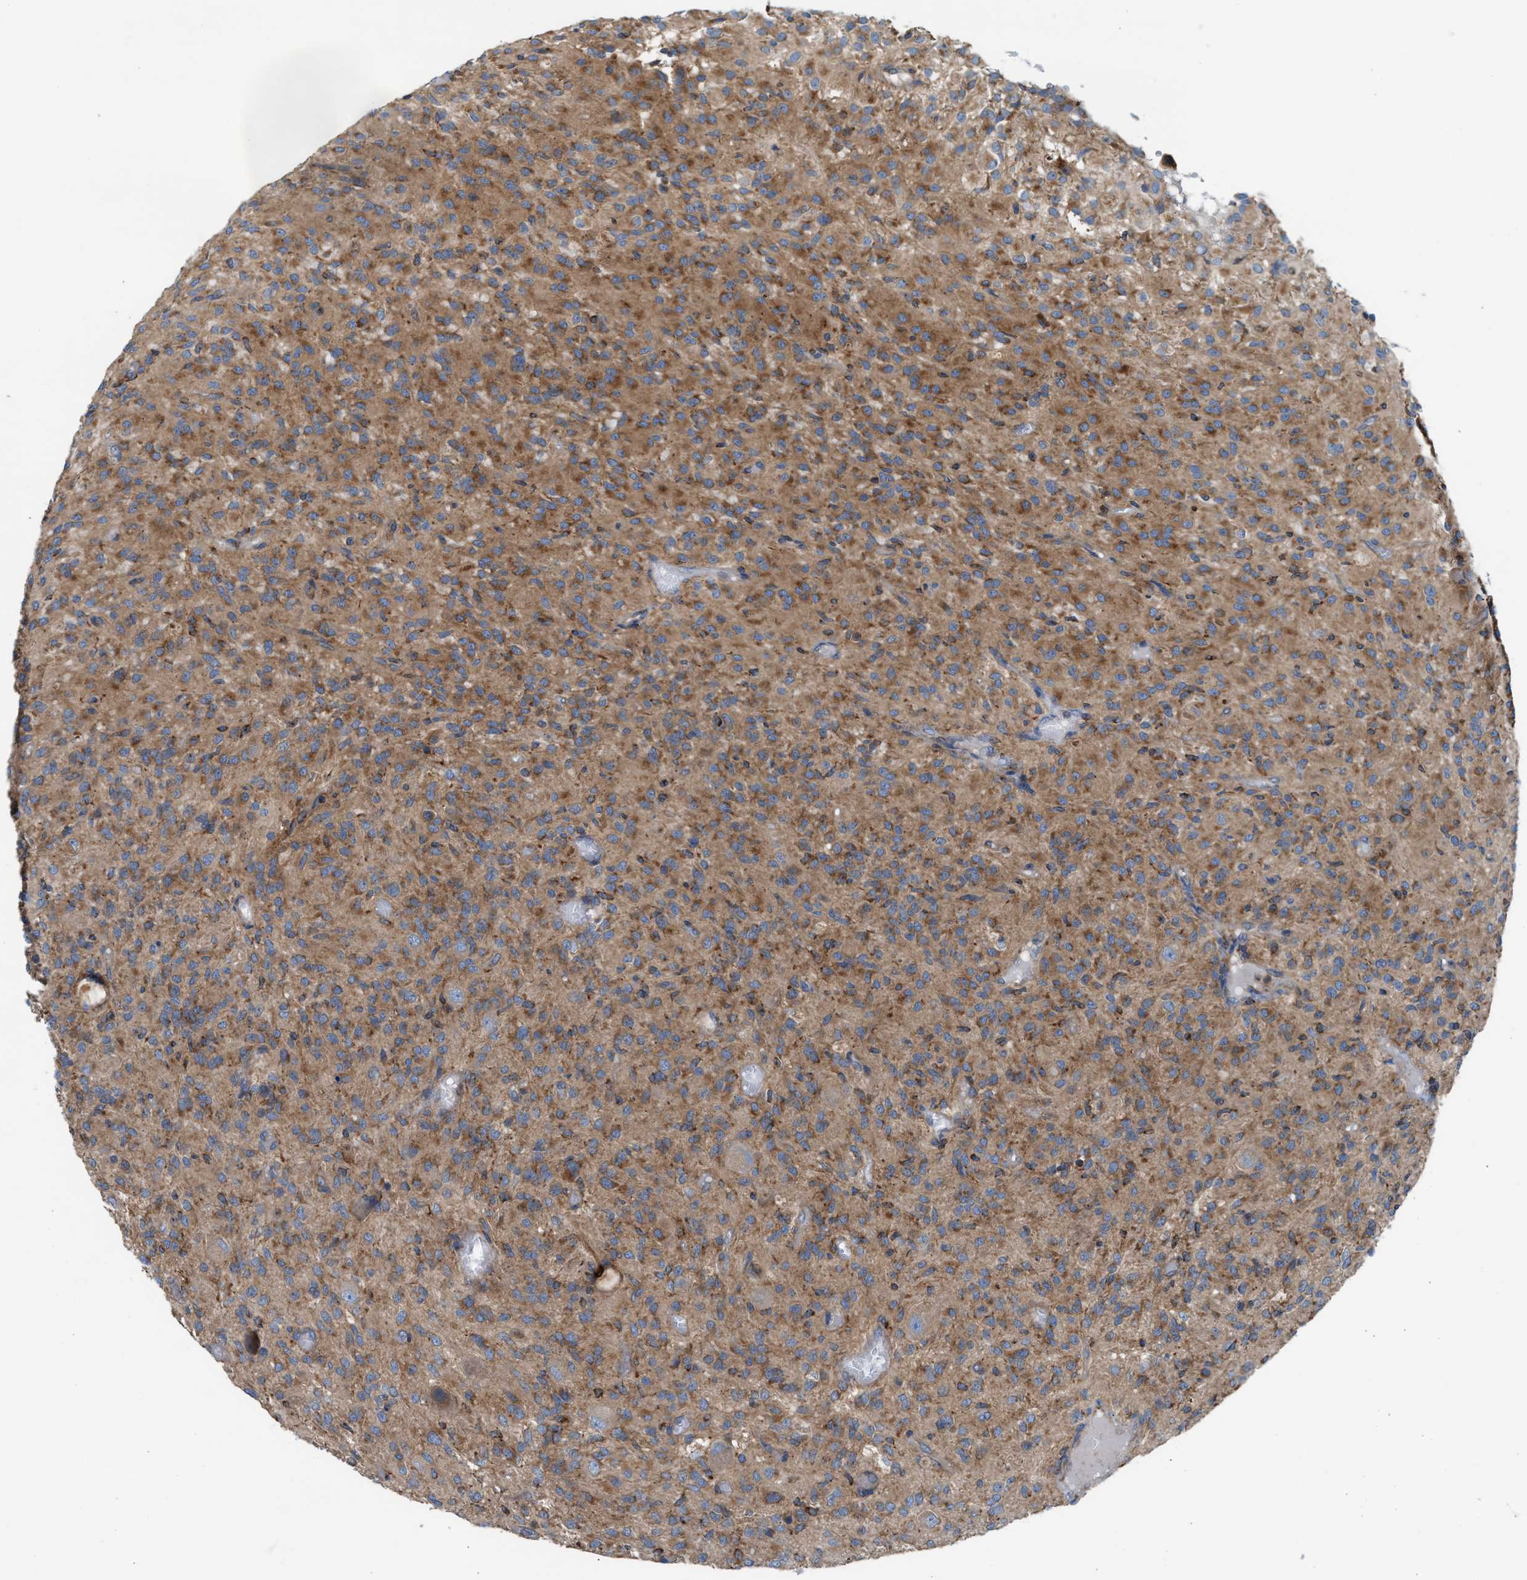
{"staining": {"intensity": "moderate", "quantity": ">75%", "location": "cytoplasmic/membranous"}, "tissue": "glioma", "cell_type": "Tumor cells", "image_type": "cancer", "snomed": [{"axis": "morphology", "description": "Glioma, malignant, High grade"}, {"axis": "topography", "description": "Brain"}], "caption": "A brown stain highlights moderate cytoplasmic/membranous positivity of a protein in human malignant high-grade glioma tumor cells.", "gene": "TBC1D15", "patient": {"sex": "female", "age": 59}}